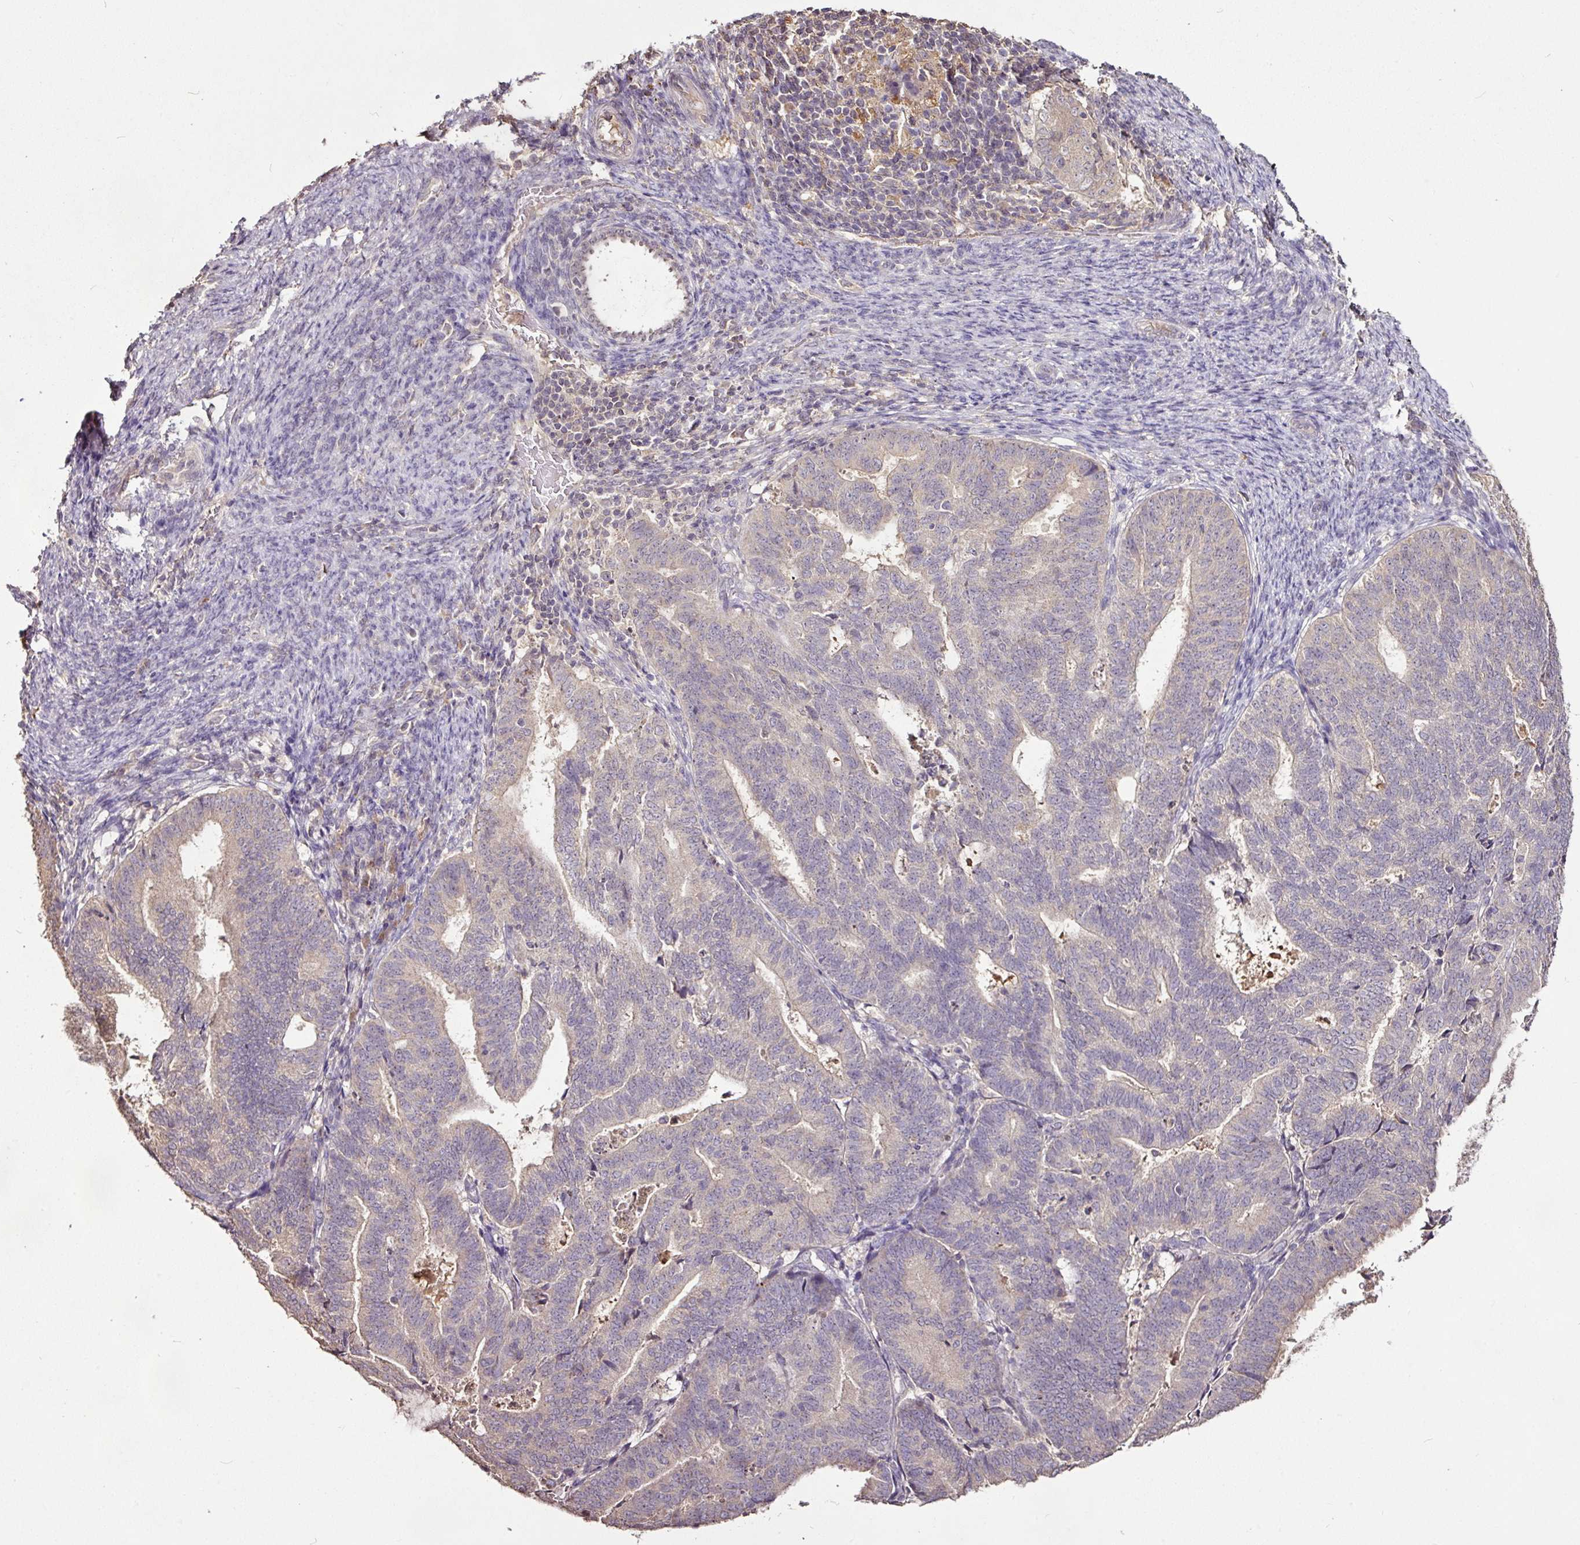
{"staining": {"intensity": "weak", "quantity": "<25%", "location": "cytoplasmic/membranous"}, "tissue": "endometrial cancer", "cell_type": "Tumor cells", "image_type": "cancer", "snomed": [{"axis": "morphology", "description": "Adenocarcinoma, NOS"}, {"axis": "topography", "description": "Endometrium"}], "caption": "A micrograph of human endometrial cancer (adenocarcinoma) is negative for staining in tumor cells. (Brightfield microscopy of DAB immunohistochemistry at high magnification).", "gene": "RPL38", "patient": {"sex": "female", "age": 70}}